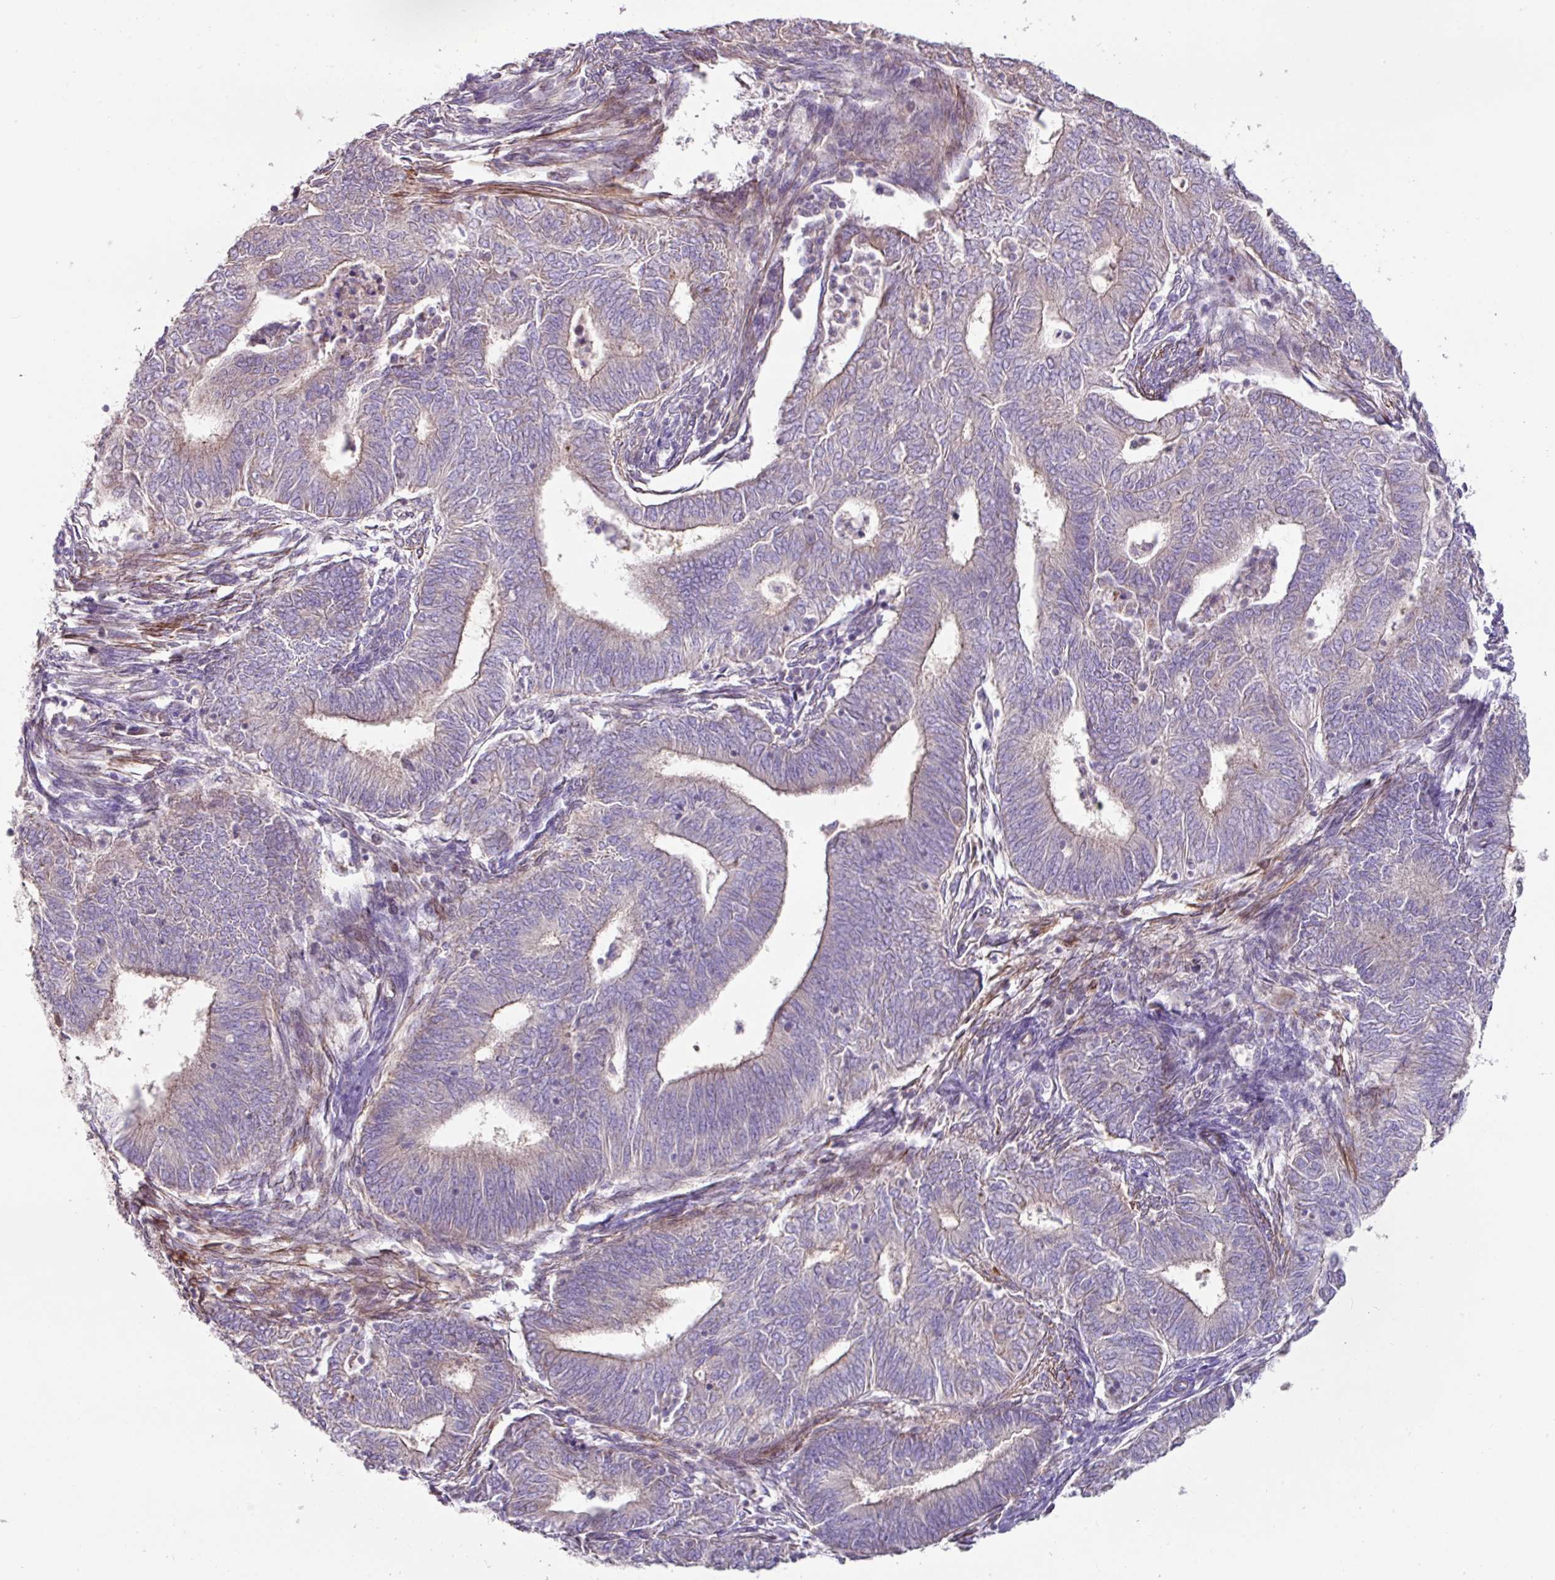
{"staining": {"intensity": "weak", "quantity": "<25%", "location": "cytoplasmic/membranous"}, "tissue": "endometrial cancer", "cell_type": "Tumor cells", "image_type": "cancer", "snomed": [{"axis": "morphology", "description": "Adenocarcinoma, NOS"}, {"axis": "topography", "description": "Endometrium"}], "caption": "IHC of endometrial adenocarcinoma exhibits no positivity in tumor cells.", "gene": "MRRF", "patient": {"sex": "female", "age": 62}}